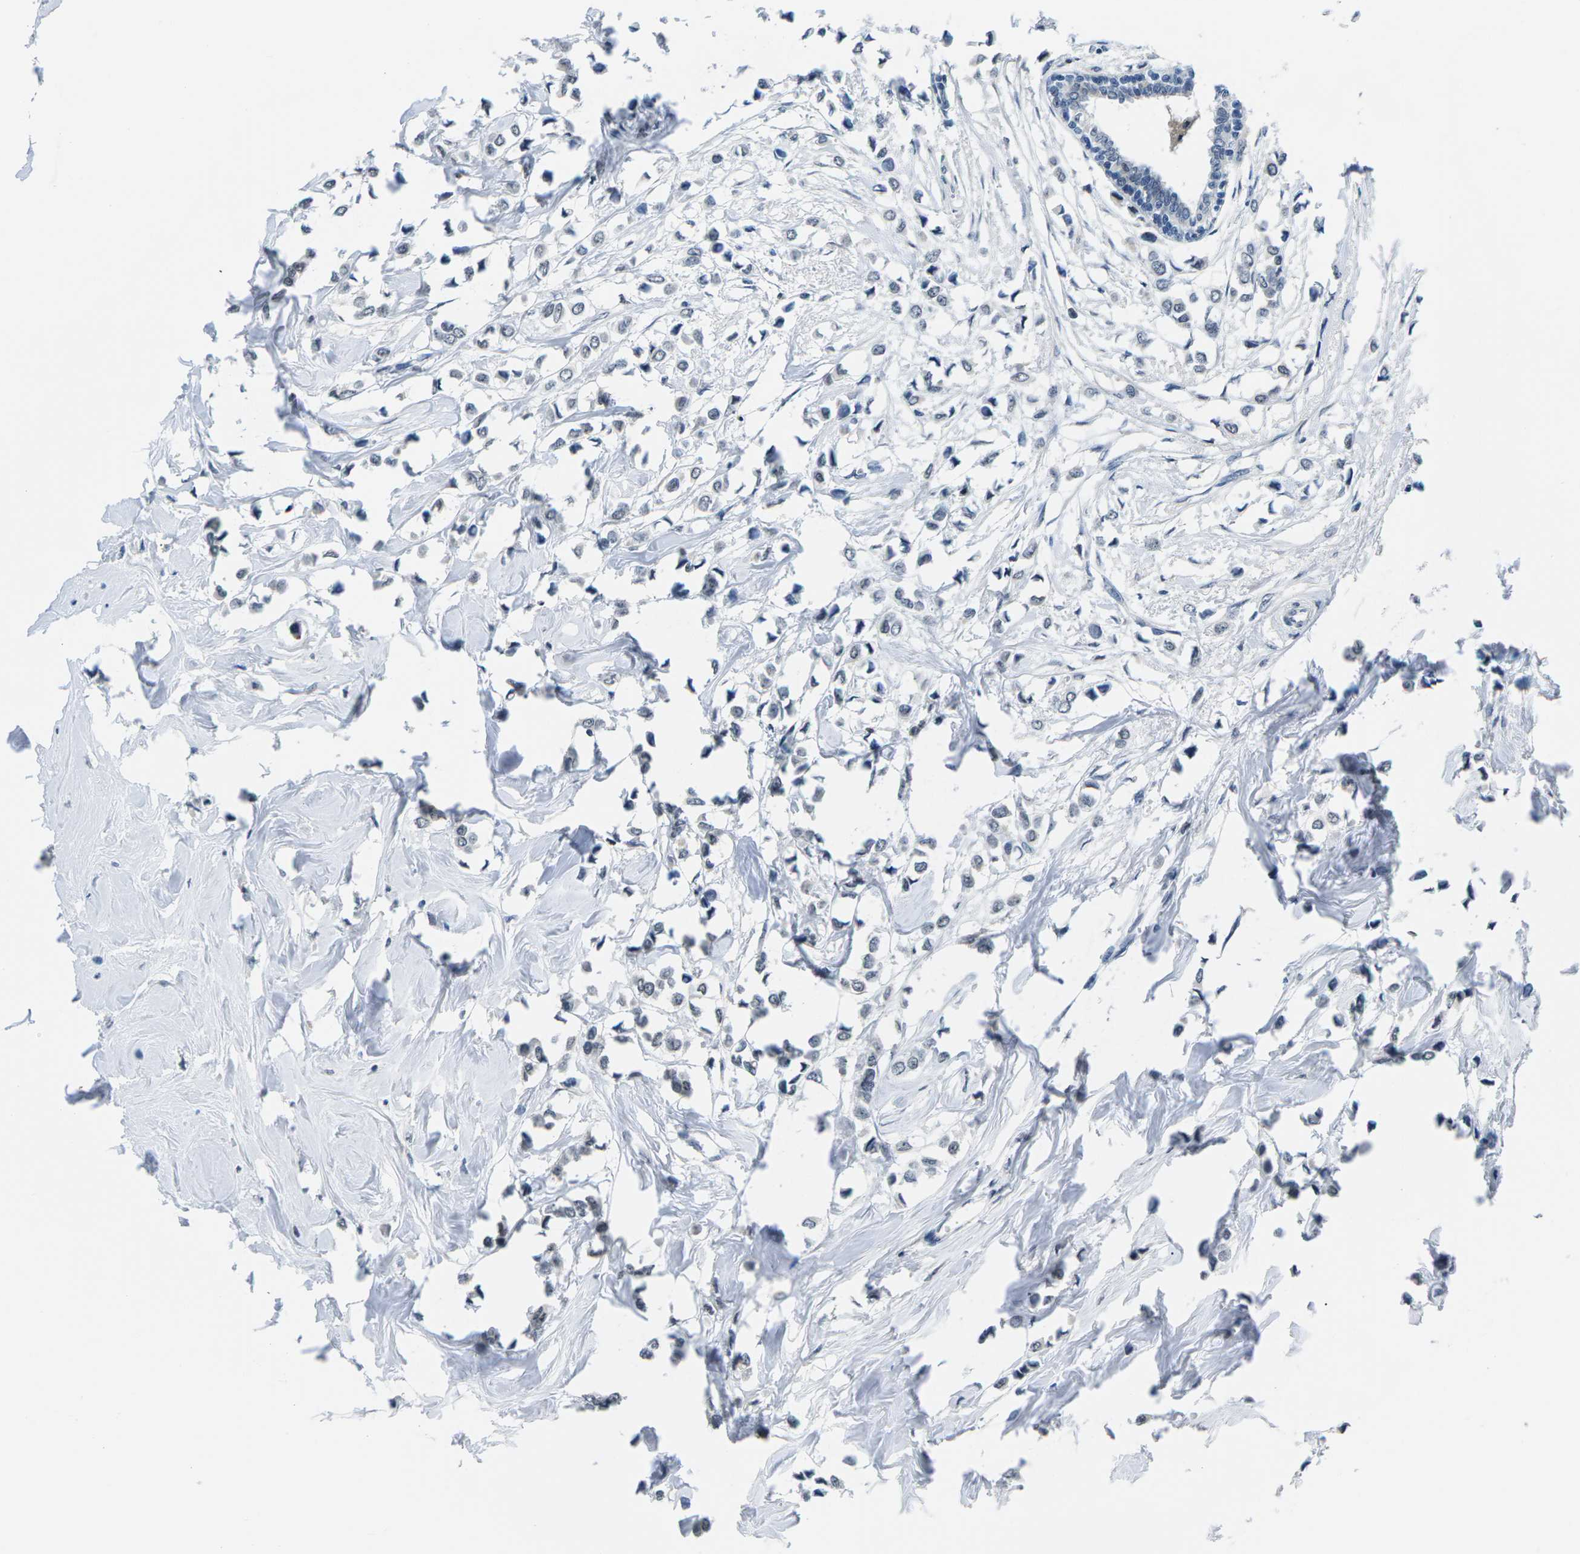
{"staining": {"intensity": "negative", "quantity": "none", "location": "none"}, "tissue": "breast cancer", "cell_type": "Tumor cells", "image_type": "cancer", "snomed": [{"axis": "morphology", "description": "Lobular carcinoma"}, {"axis": "topography", "description": "Breast"}], "caption": "Micrograph shows no significant protein staining in tumor cells of breast cancer (lobular carcinoma). (DAB immunohistochemistry (IHC) with hematoxylin counter stain).", "gene": "NSRP1", "patient": {"sex": "female", "age": 51}}